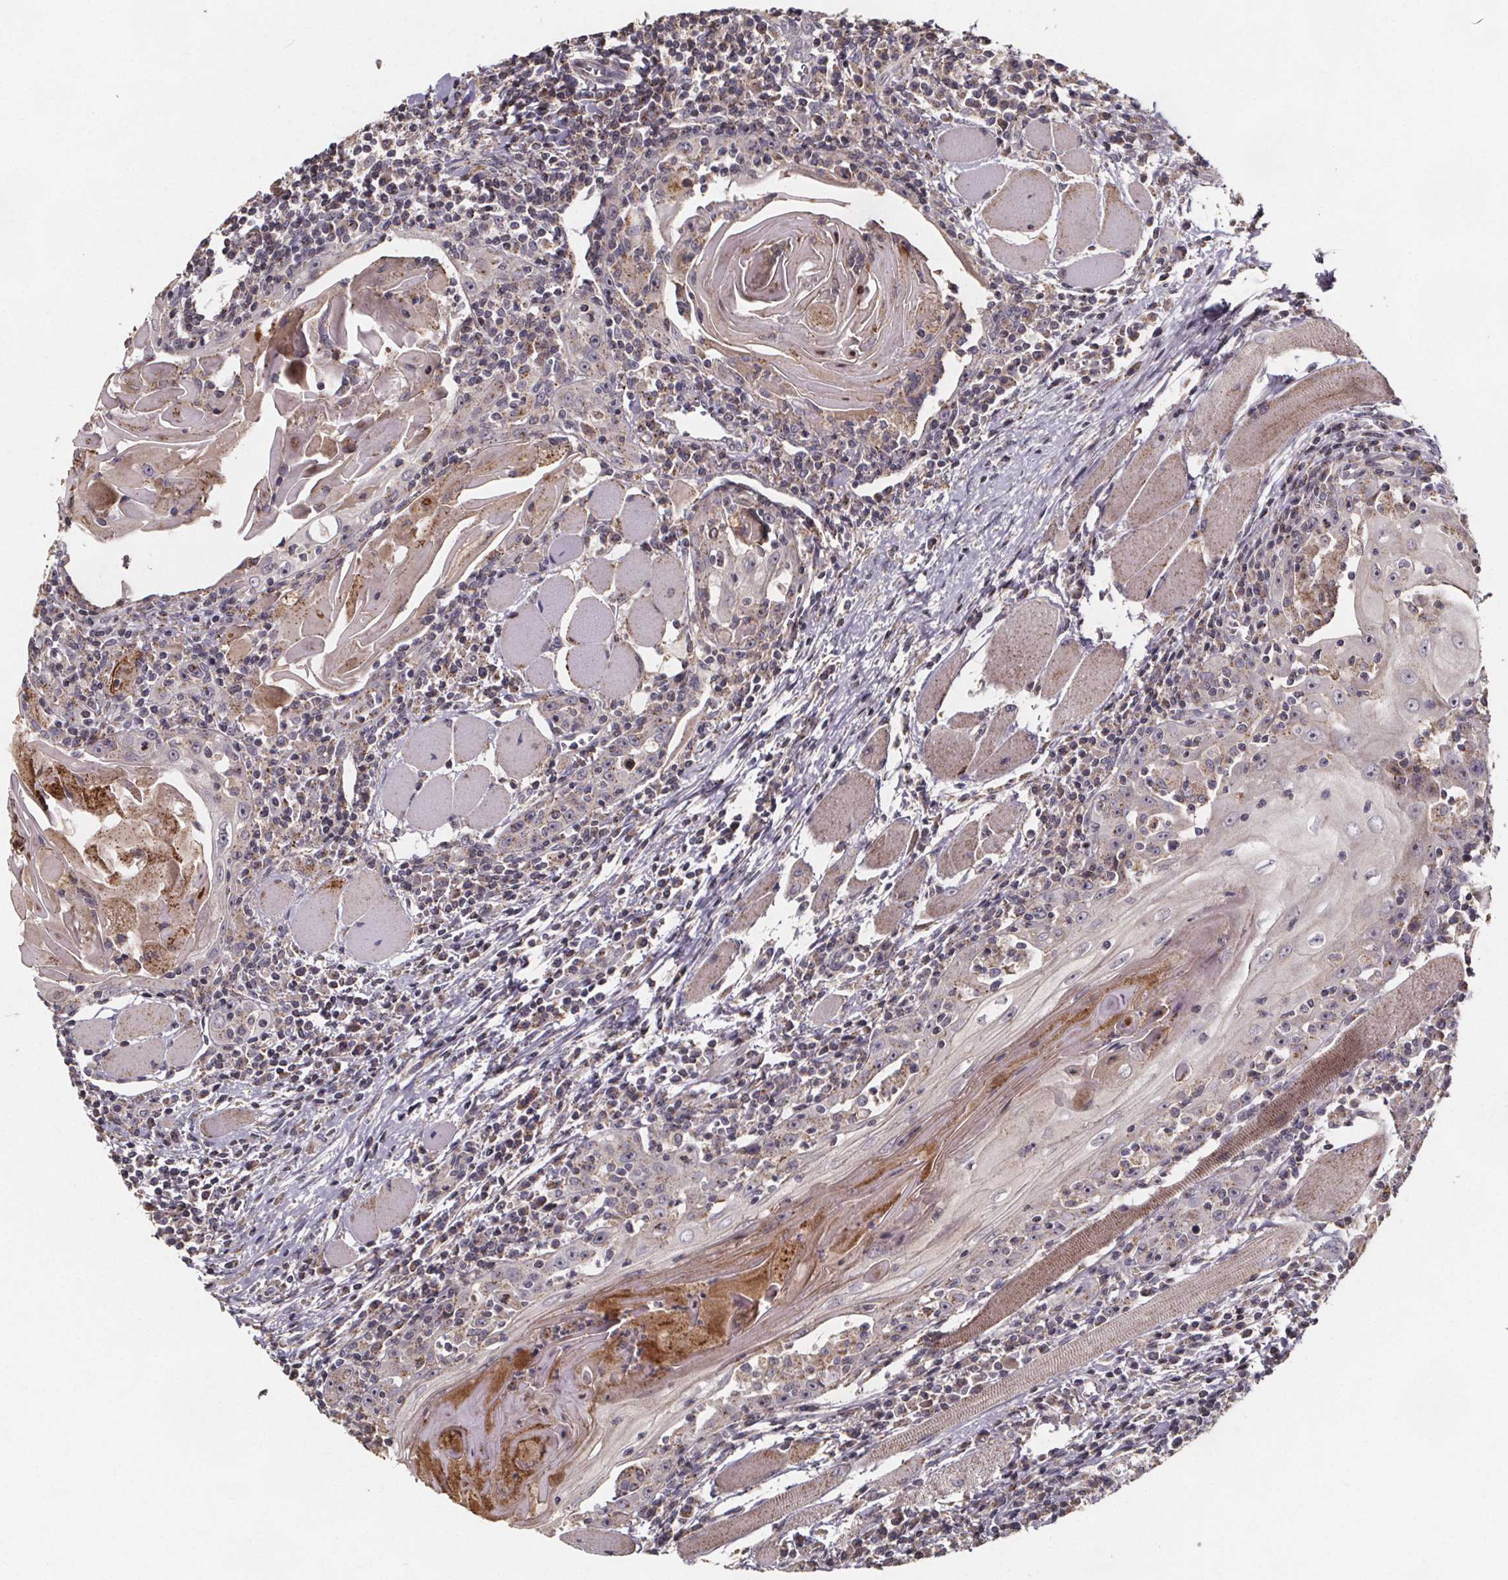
{"staining": {"intensity": "weak", "quantity": "<25%", "location": "cytoplasmic/membranous"}, "tissue": "head and neck cancer", "cell_type": "Tumor cells", "image_type": "cancer", "snomed": [{"axis": "morphology", "description": "Normal tissue, NOS"}, {"axis": "morphology", "description": "Squamous cell carcinoma, NOS"}, {"axis": "topography", "description": "Oral tissue"}, {"axis": "topography", "description": "Head-Neck"}], "caption": "Immunohistochemistry (IHC) of head and neck squamous cell carcinoma reveals no staining in tumor cells.", "gene": "ZNF879", "patient": {"sex": "male", "age": 52}}